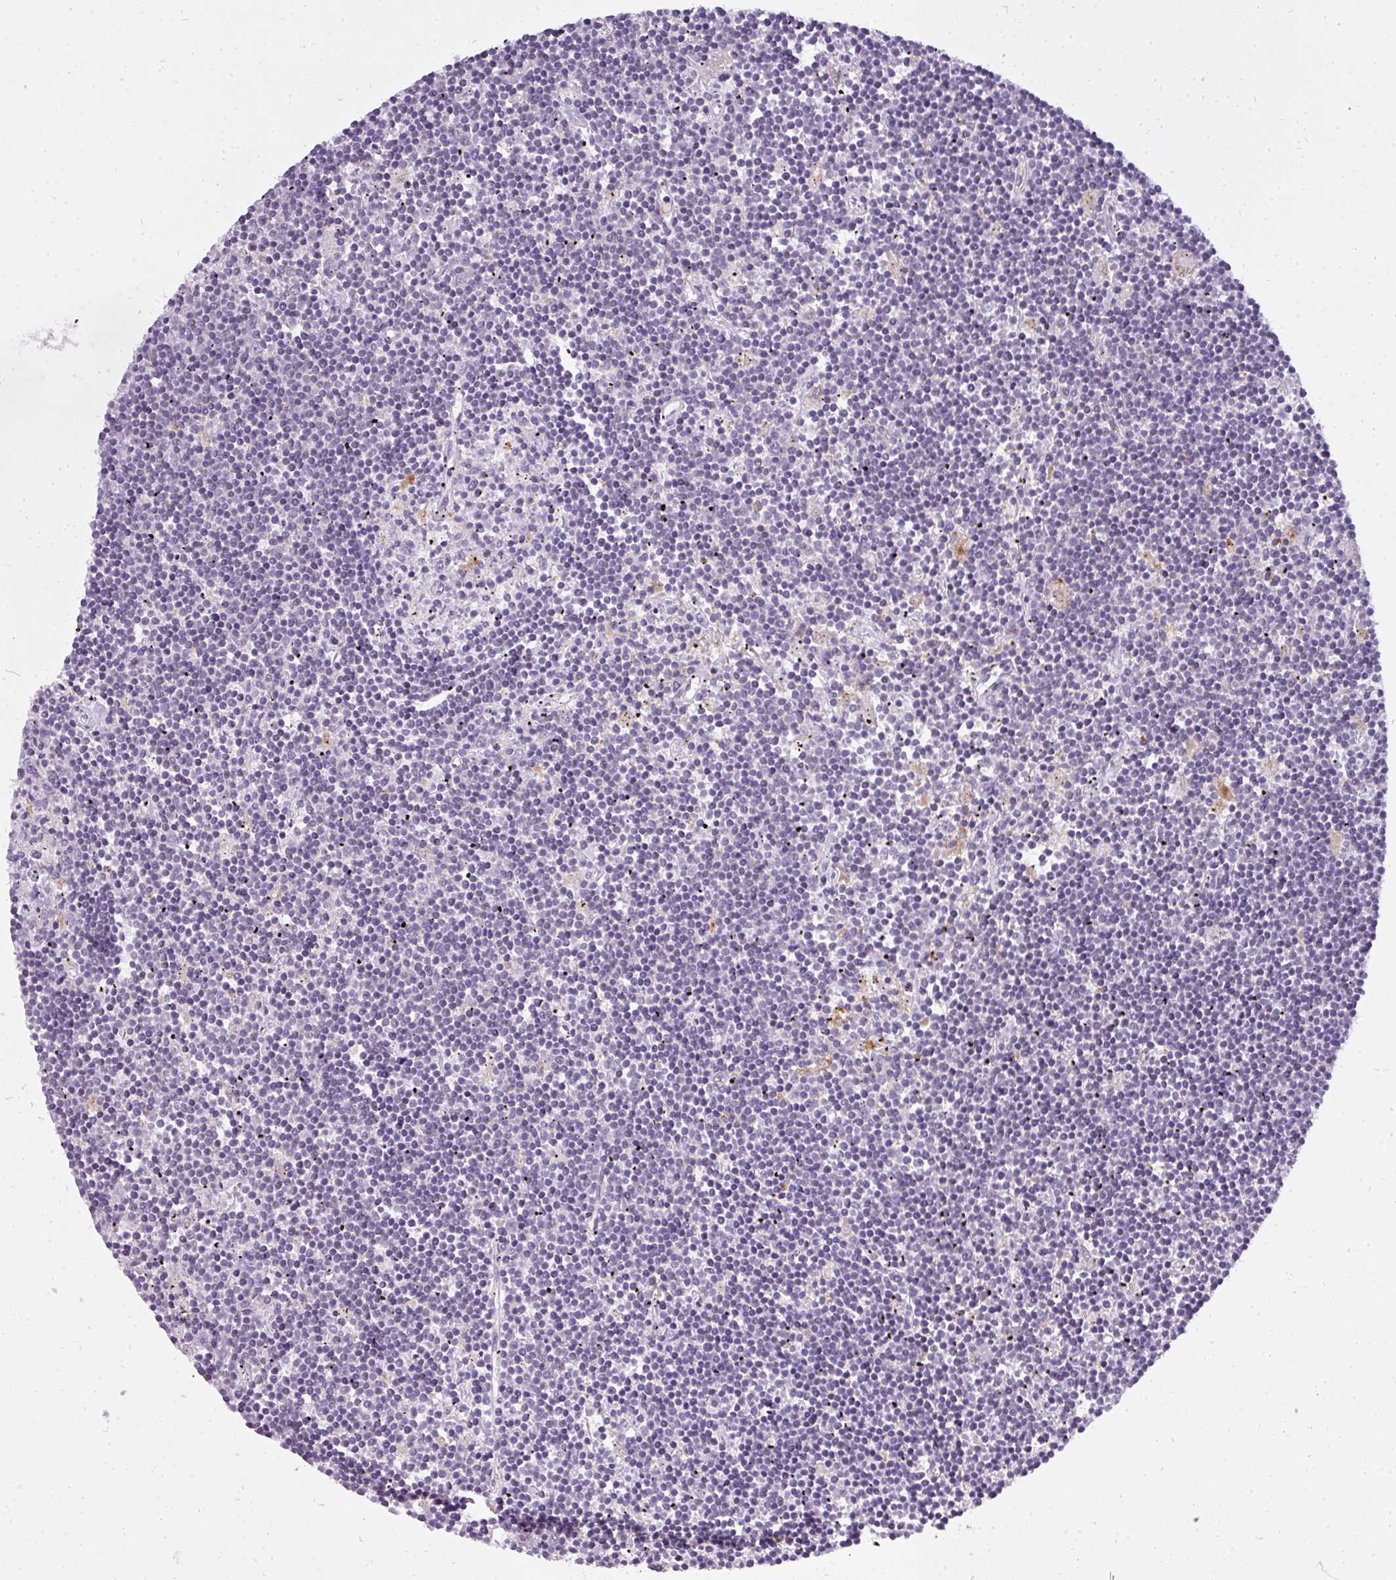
{"staining": {"intensity": "negative", "quantity": "none", "location": "none"}, "tissue": "lymphoma", "cell_type": "Tumor cells", "image_type": "cancer", "snomed": [{"axis": "morphology", "description": "Malignant lymphoma, non-Hodgkin's type, Low grade"}, {"axis": "topography", "description": "Spleen"}], "caption": "A high-resolution image shows IHC staining of low-grade malignant lymphoma, non-Hodgkin's type, which exhibits no significant positivity in tumor cells.", "gene": "ATP6V1D", "patient": {"sex": "male", "age": 76}}